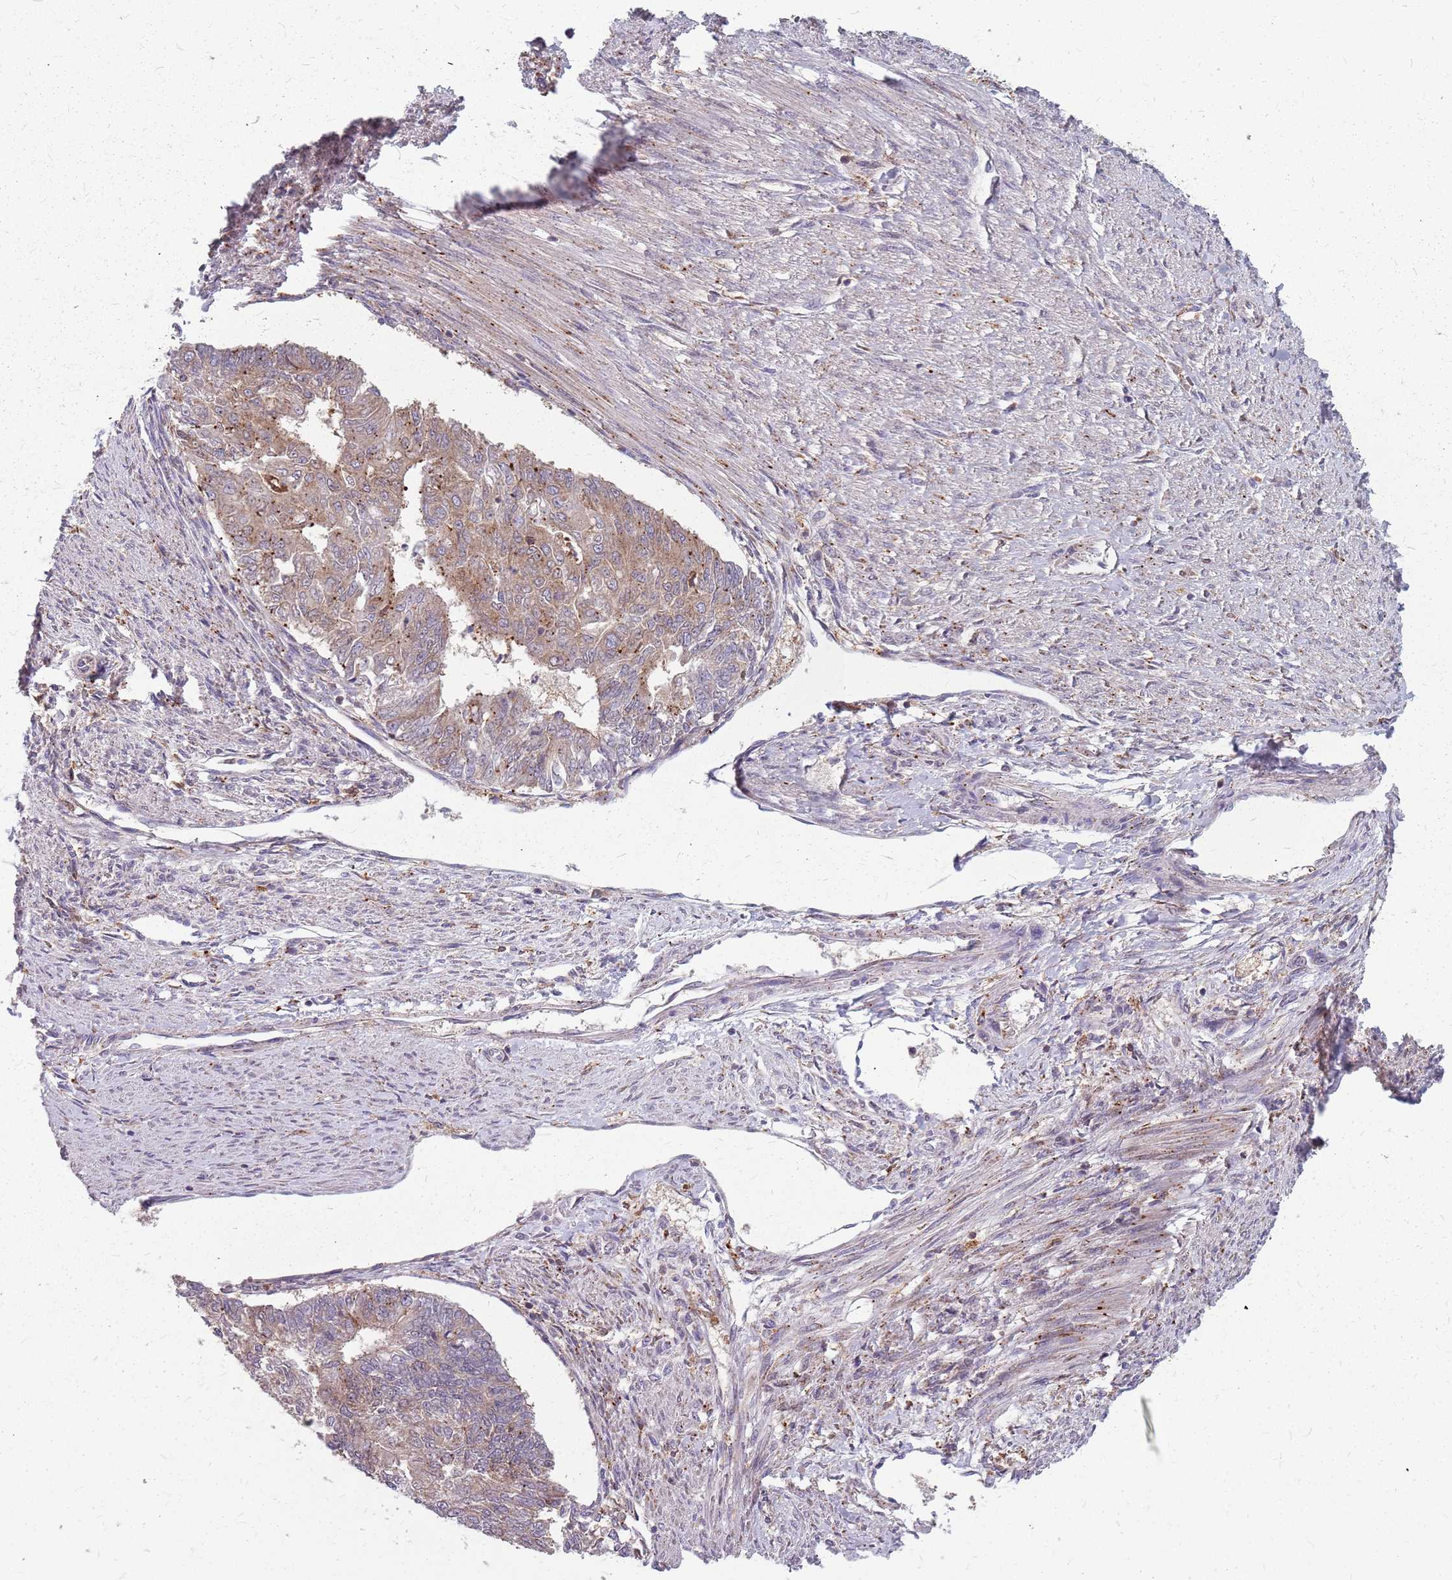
{"staining": {"intensity": "weak", "quantity": ">75%", "location": "cytoplasmic/membranous"}, "tissue": "endometrial cancer", "cell_type": "Tumor cells", "image_type": "cancer", "snomed": [{"axis": "morphology", "description": "Adenocarcinoma, NOS"}, {"axis": "topography", "description": "Endometrium"}], "caption": "Endometrial cancer was stained to show a protein in brown. There is low levels of weak cytoplasmic/membranous staining in about >75% of tumor cells.", "gene": "NME4", "patient": {"sex": "female", "age": 32}}